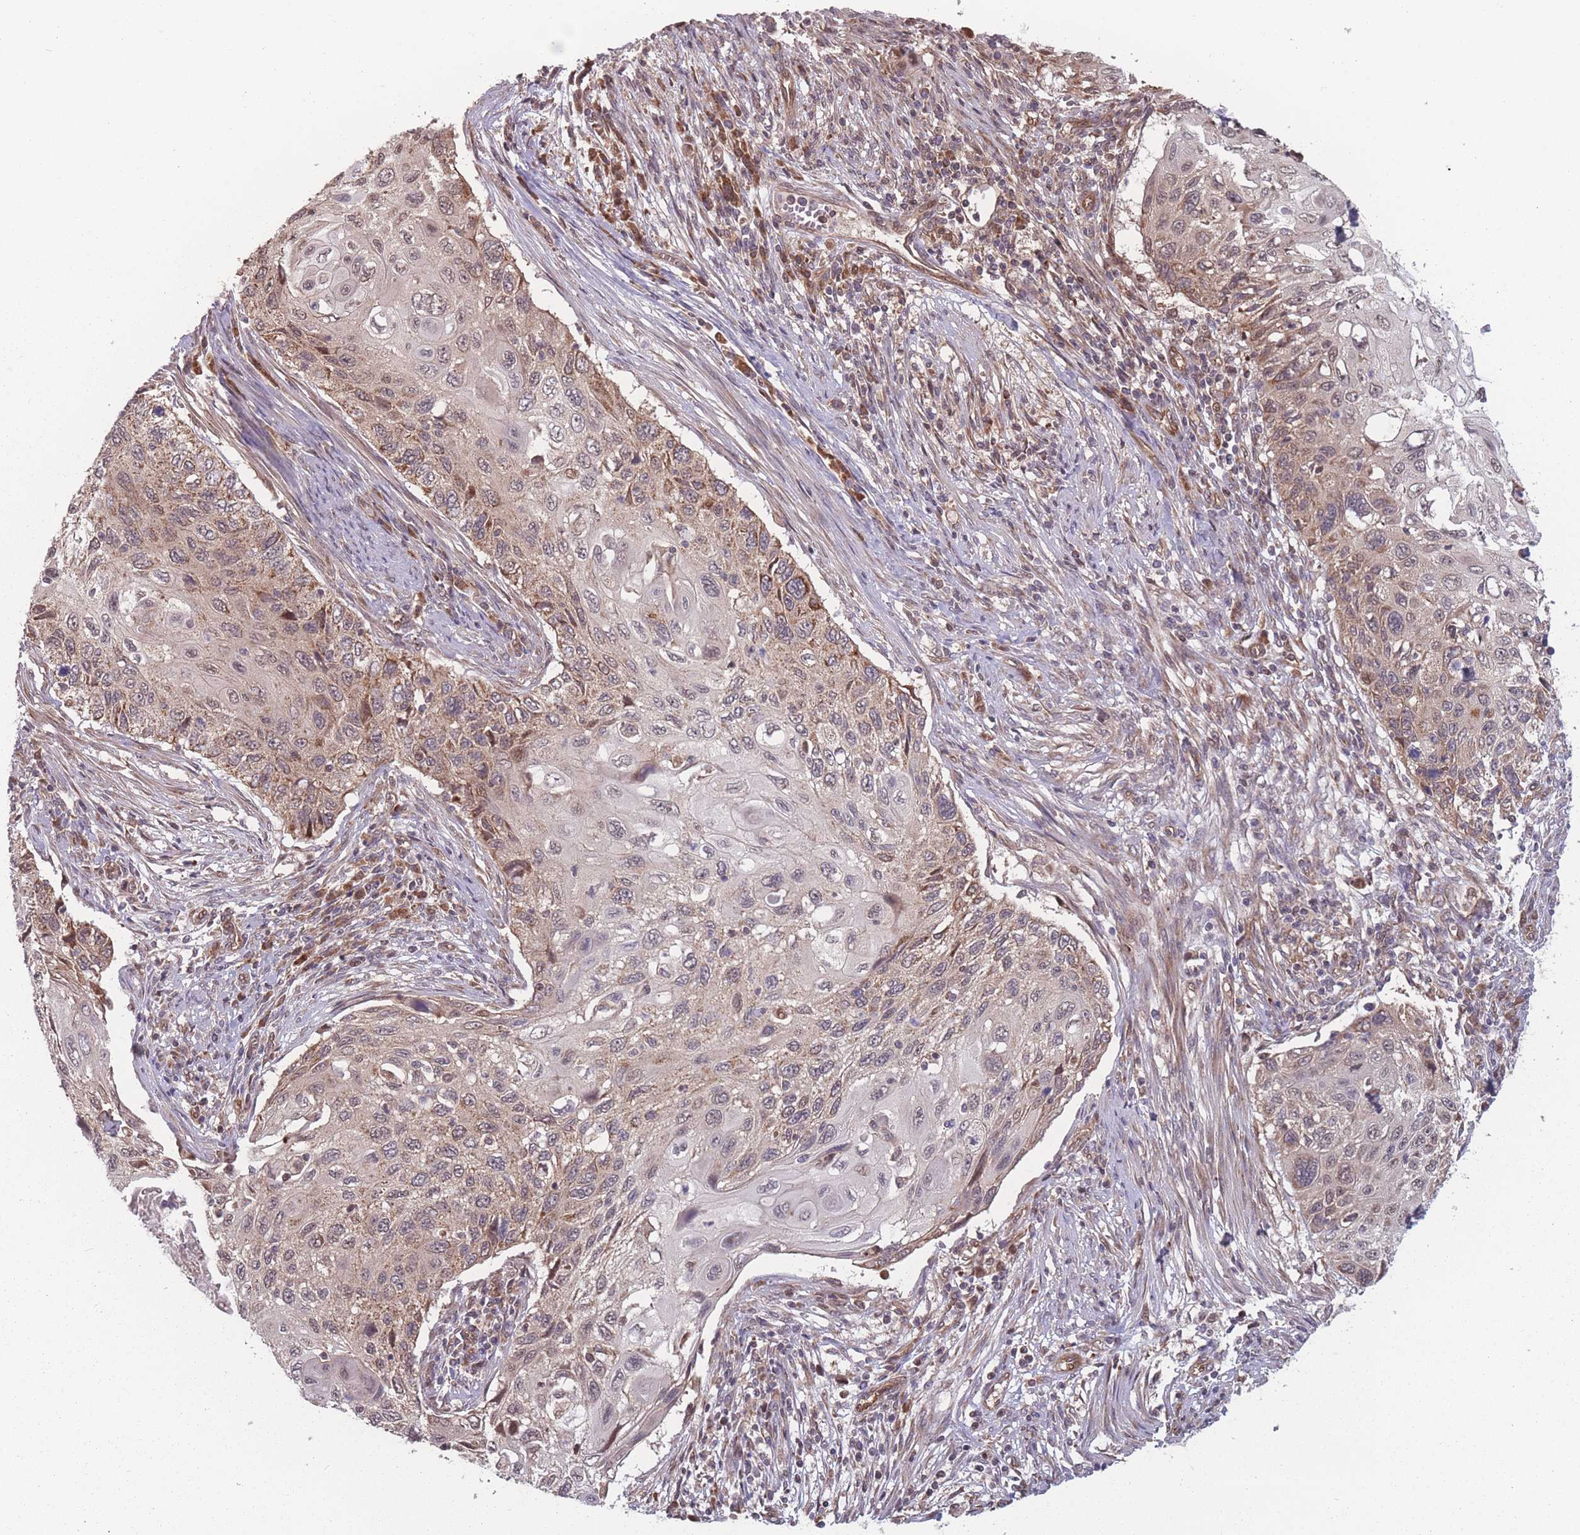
{"staining": {"intensity": "weak", "quantity": "25%-75%", "location": "cytoplasmic/membranous"}, "tissue": "cervical cancer", "cell_type": "Tumor cells", "image_type": "cancer", "snomed": [{"axis": "morphology", "description": "Squamous cell carcinoma, NOS"}, {"axis": "topography", "description": "Cervix"}], "caption": "Immunohistochemistry (IHC) (DAB) staining of cervical squamous cell carcinoma shows weak cytoplasmic/membranous protein staining in approximately 25%-75% of tumor cells. The staining is performed using DAB (3,3'-diaminobenzidine) brown chromogen to label protein expression. The nuclei are counter-stained blue using hematoxylin.", "gene": "RPS18", "patient": {"sex": "female", "age": 70}}